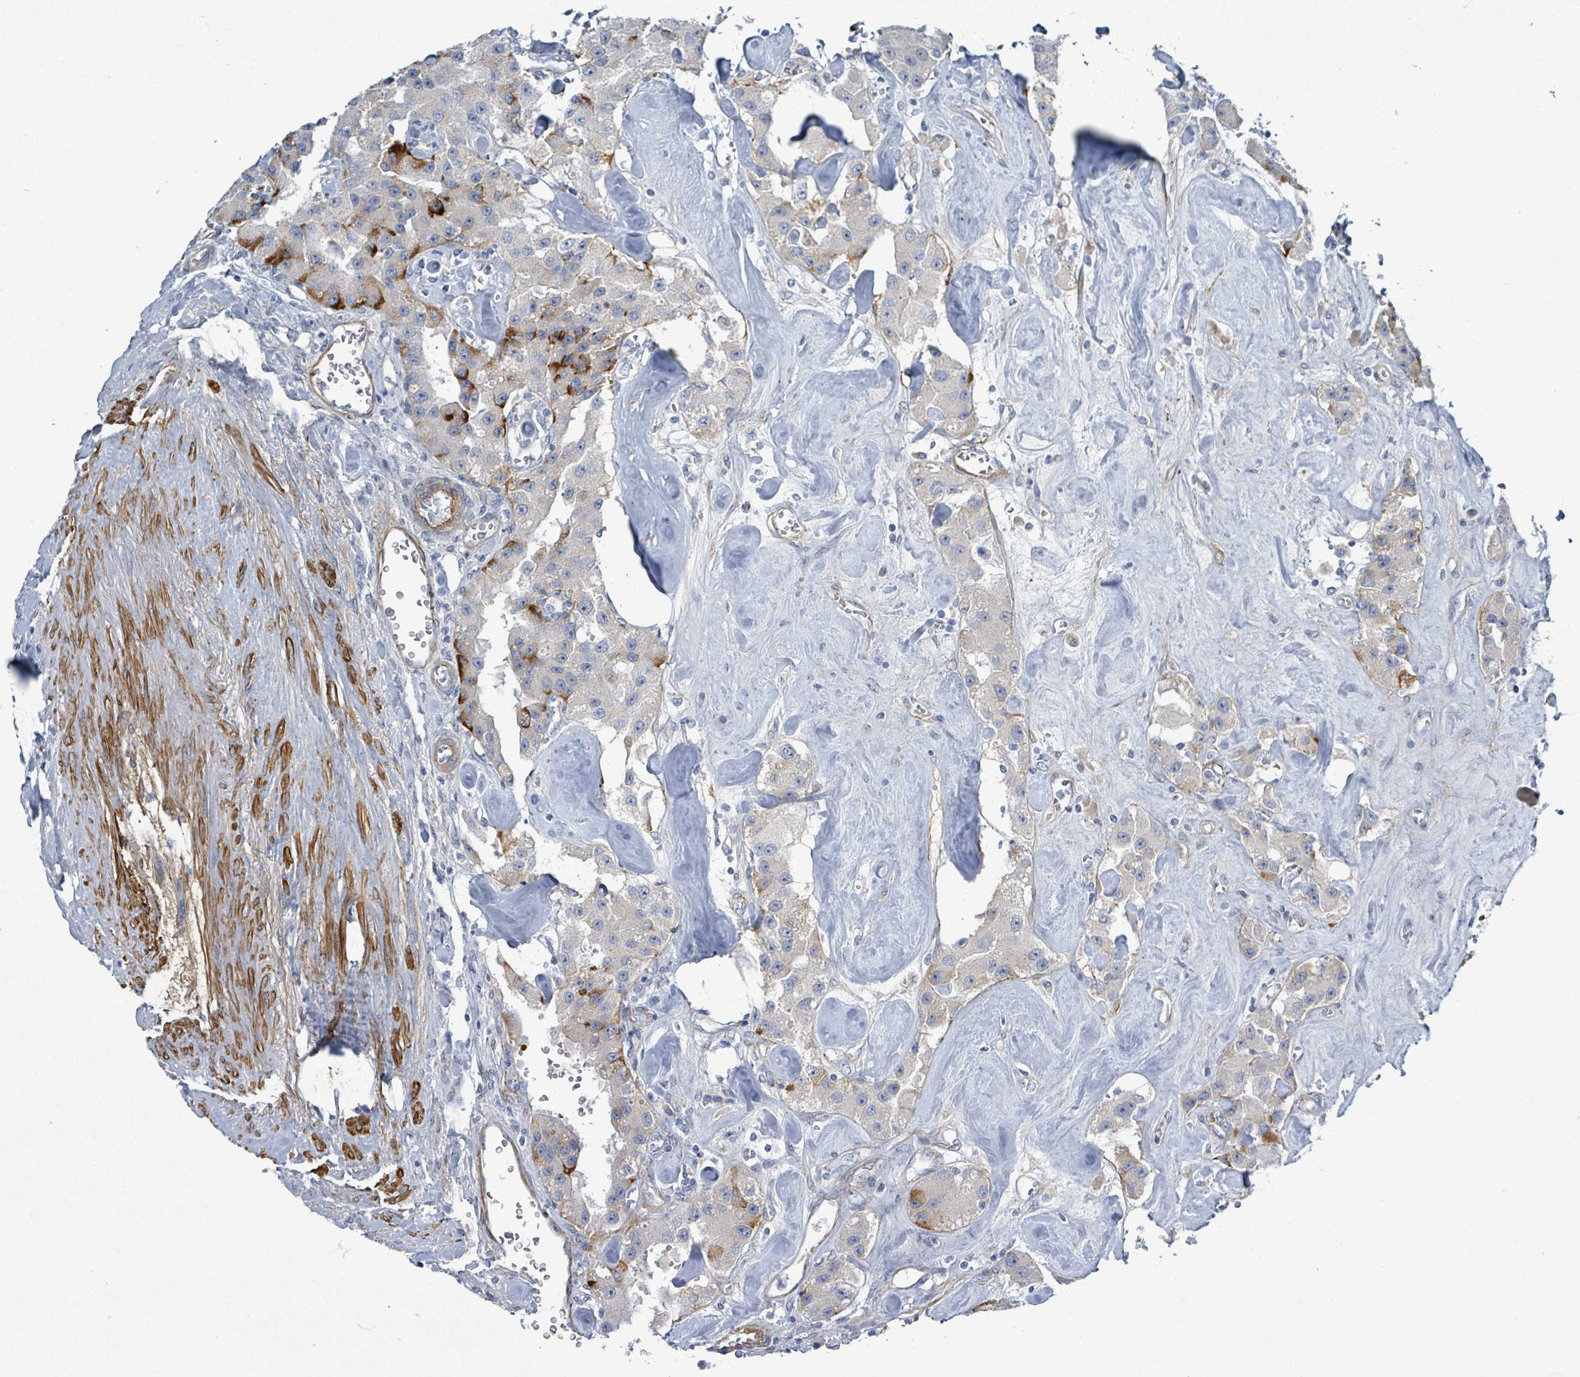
{"staining": {"intensity": "strong", "quantity": "<25%", "location": "cytoplasmic/membranous"}, "tissue": "carcinoid", "cell_type": "Tumor cells", "image_type": "cancer", "snomed": [{"axis": "morphology", "description": "Carcinoid, malignant, NOS"}, {"axis": "topography", "description": "Pancreas"}], "caption": "Human carcinoid stained for a protein (brown) reveals strong cytoplasmic/membranous positive staining in approximately <25% of tumor cells.", "gene": "DMRTC1B", "patient": {"sex": "male", "age": 41}}